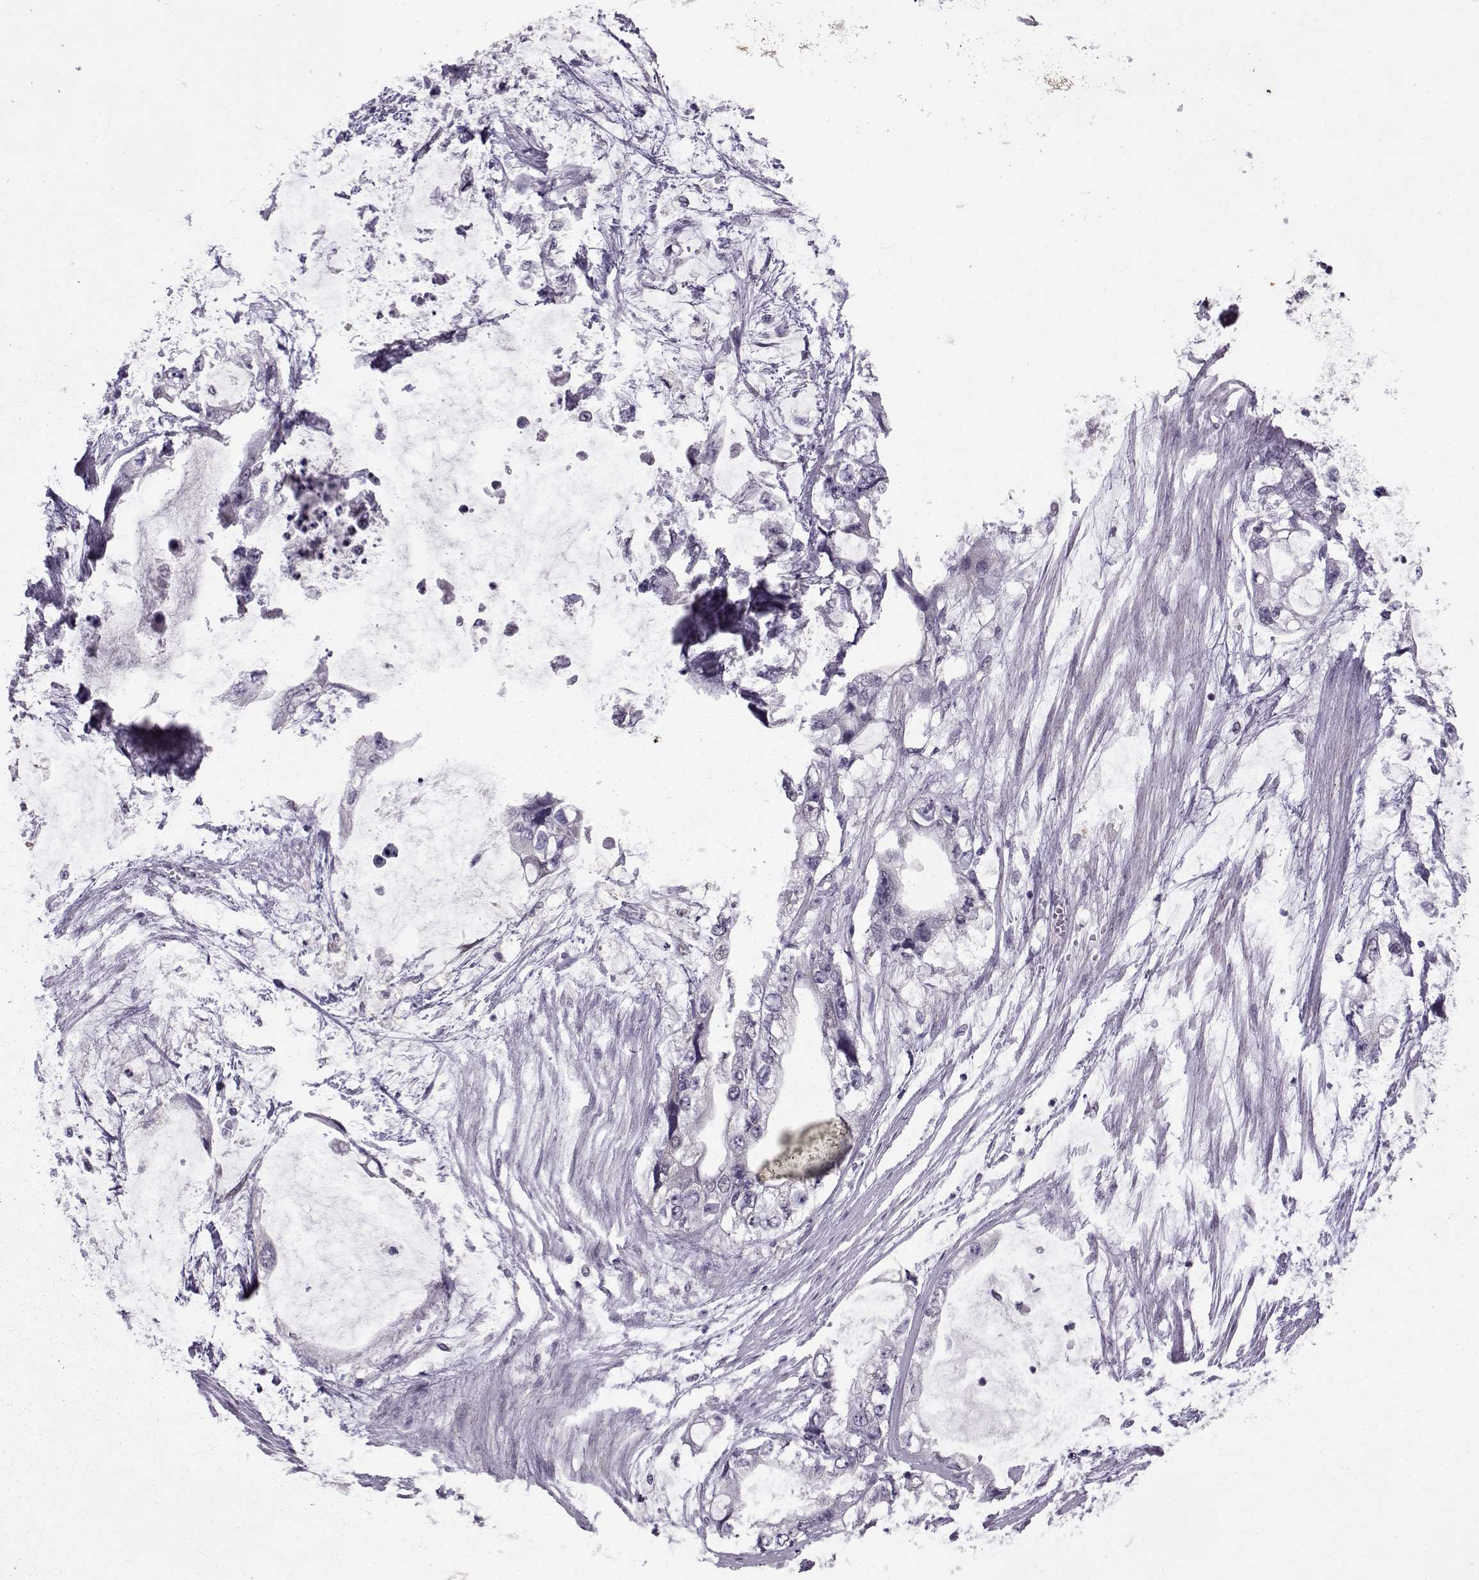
{"staining": {"intensity": "negative", "quantity": "none", "location": "none"}, "tissue": "stomach cancer", "cell_type": "Tumor cells", "image_type": "cancer", "snomed": [{"axis": "morphology", "description": "Adenocarcinoma, NOS"}, {"axis": "topography", "description": "Pancreas"}, {"axis": "topography", "description": "Stomach, upper"}, {"axis": "topography", "description": "Stomach"}], "caption": "High magnification brightfield microscopy of stomach adenocarcinoma stained with DAB (brown) and counterstained with hematoxylin (blue): tumor cells show no significant staining.", "gene": "CDK4", "patient": {"sex": "male", "age": 77}}